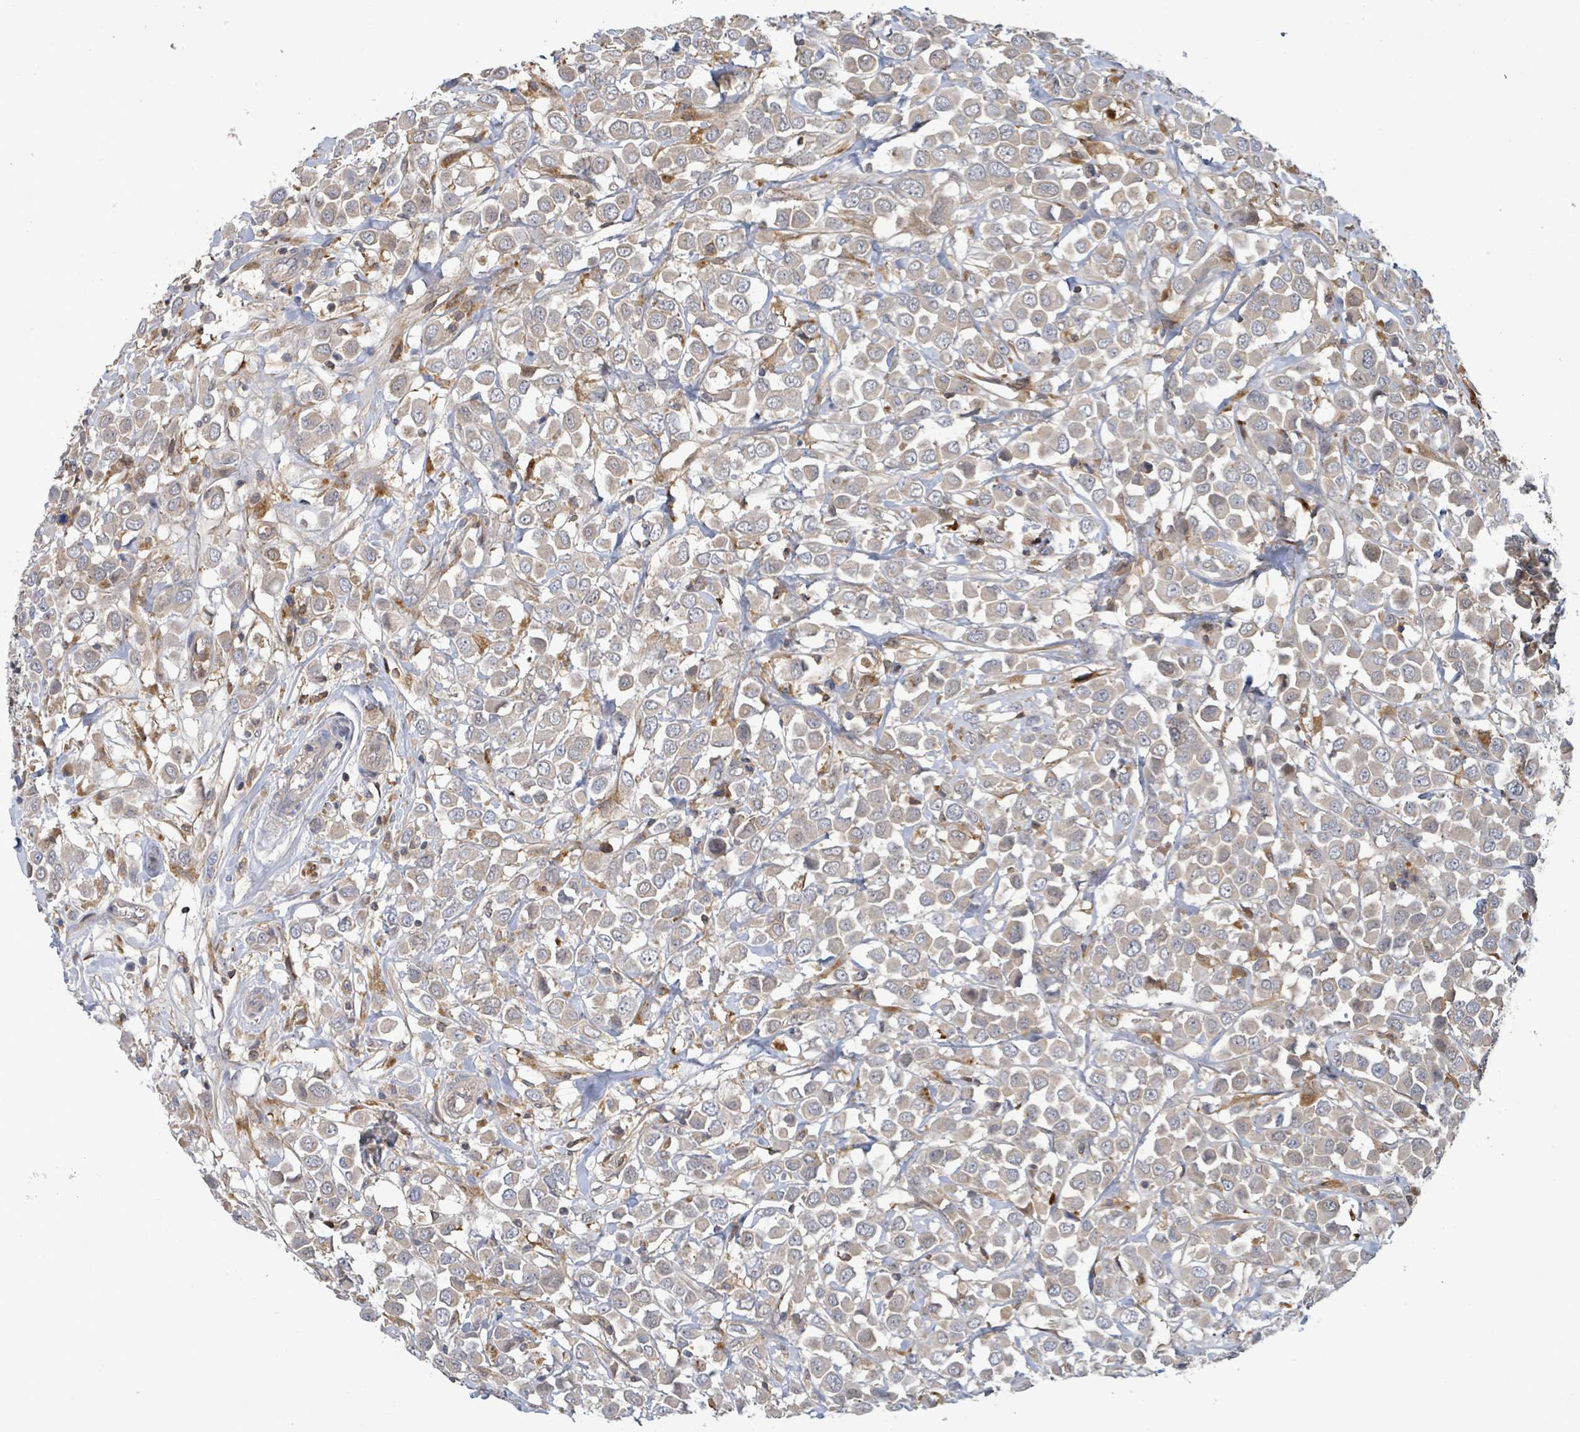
{"staining": {"intensity": "weak", "quantity": "<25%", "location": "cytoplasmic/membranous"}, "tissue": "breast cancer", "cell_type": "Tumor cells", "image_type": "cancer", "snomed": [{"axis": "morphology", "description": "Duct carcinoma"}, {"axis": "topography", "description": "Breast"}], "caption": "IHC micrograph of human breast cancer stained for a protein (brown), which demonstrates no staining in tumor cells.", "gene": "PGAM1", "patient": {"sex": "female", "age": 61}}